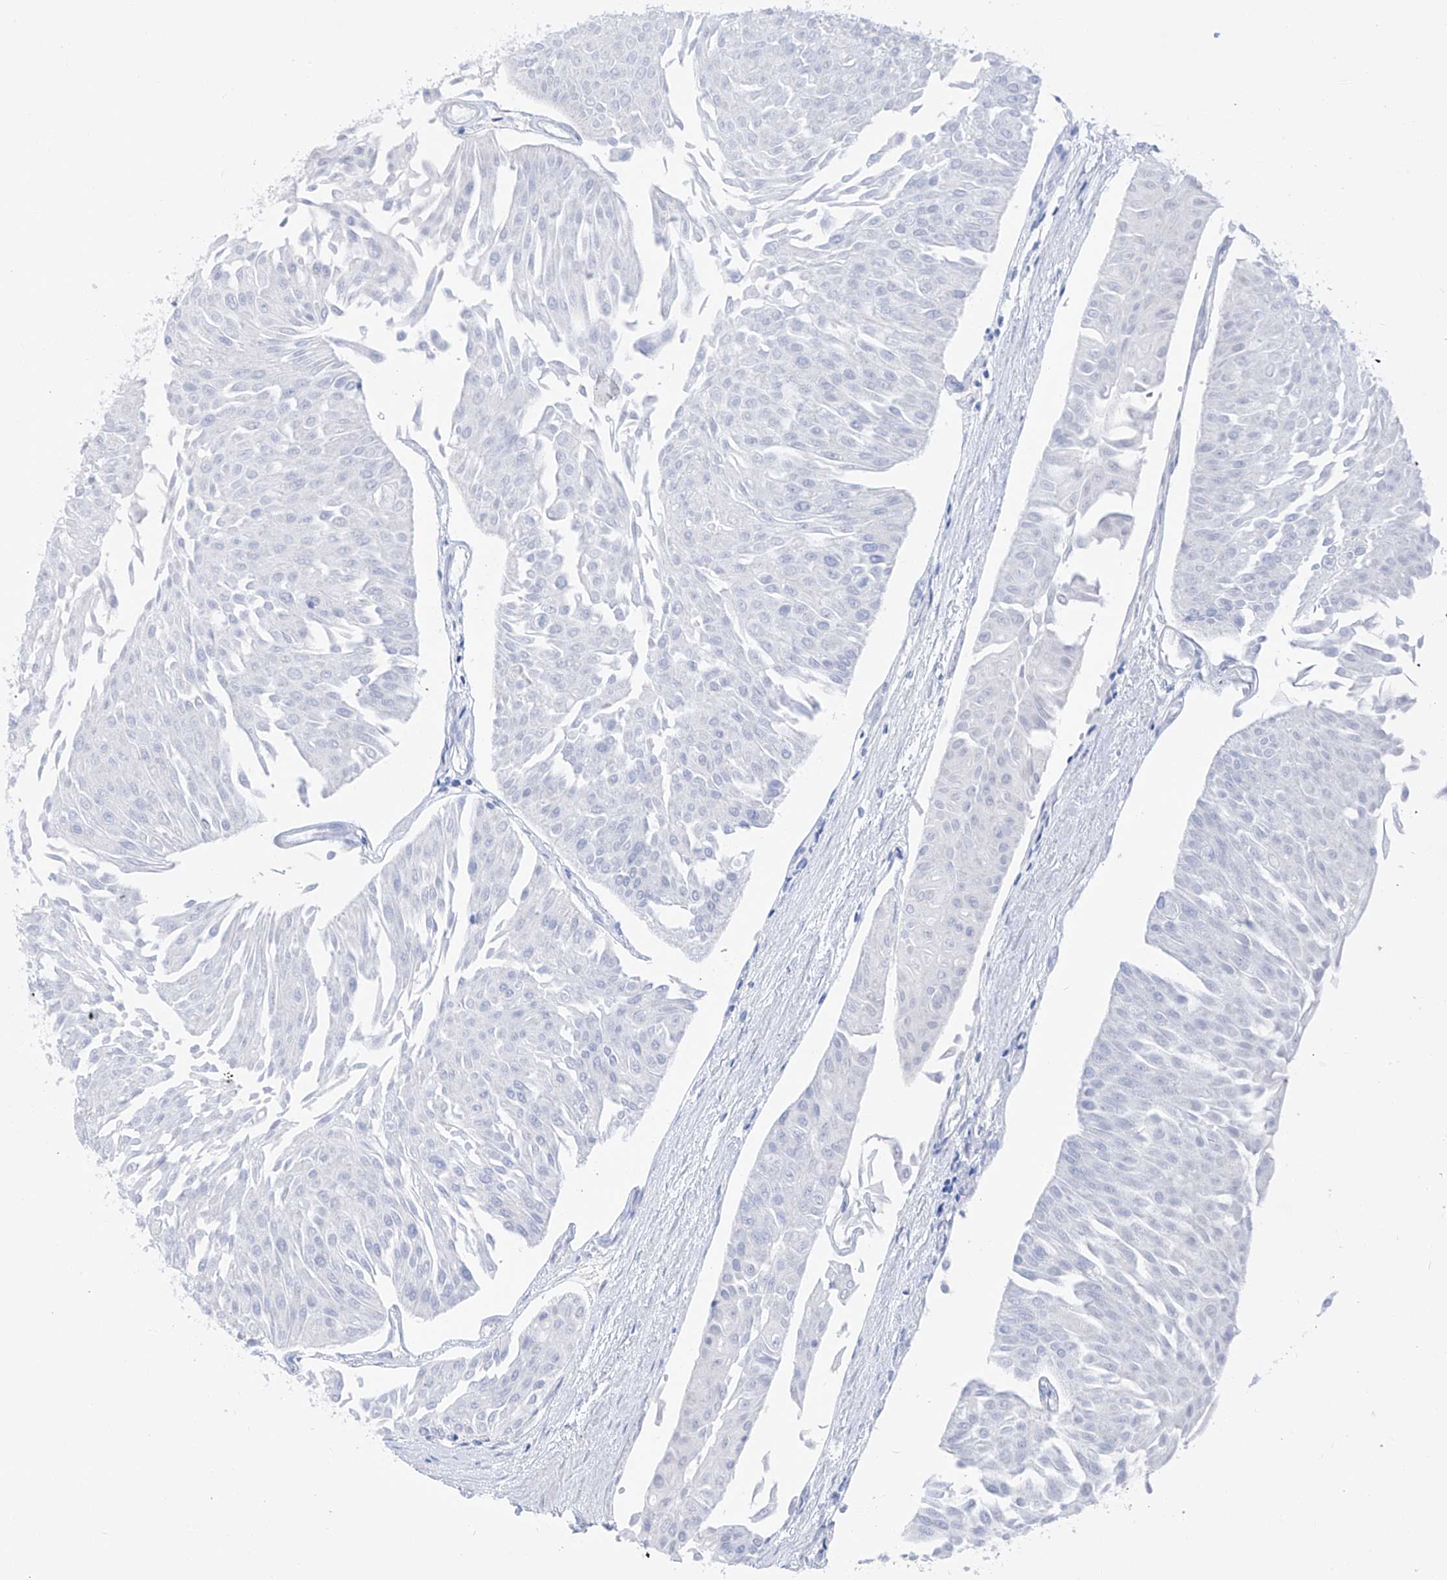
{"staining": {"intensity": "negative", "quantity": "none", "location": "none"}, "tissue": "urothelial cancer", "cell_type": "Tumor cells", "image_type": "cancer", "snomed": [{"axis": "morphology", "description": "Urothelial carcinoma, Low grade"}, {"axis": "topography", "description": "Urinary bladder"}], "caption": "Tumor cells show no significant staining in urothelial cancer.", "gene": "FLG", "patient": {"sex": "male", "age": 67}}